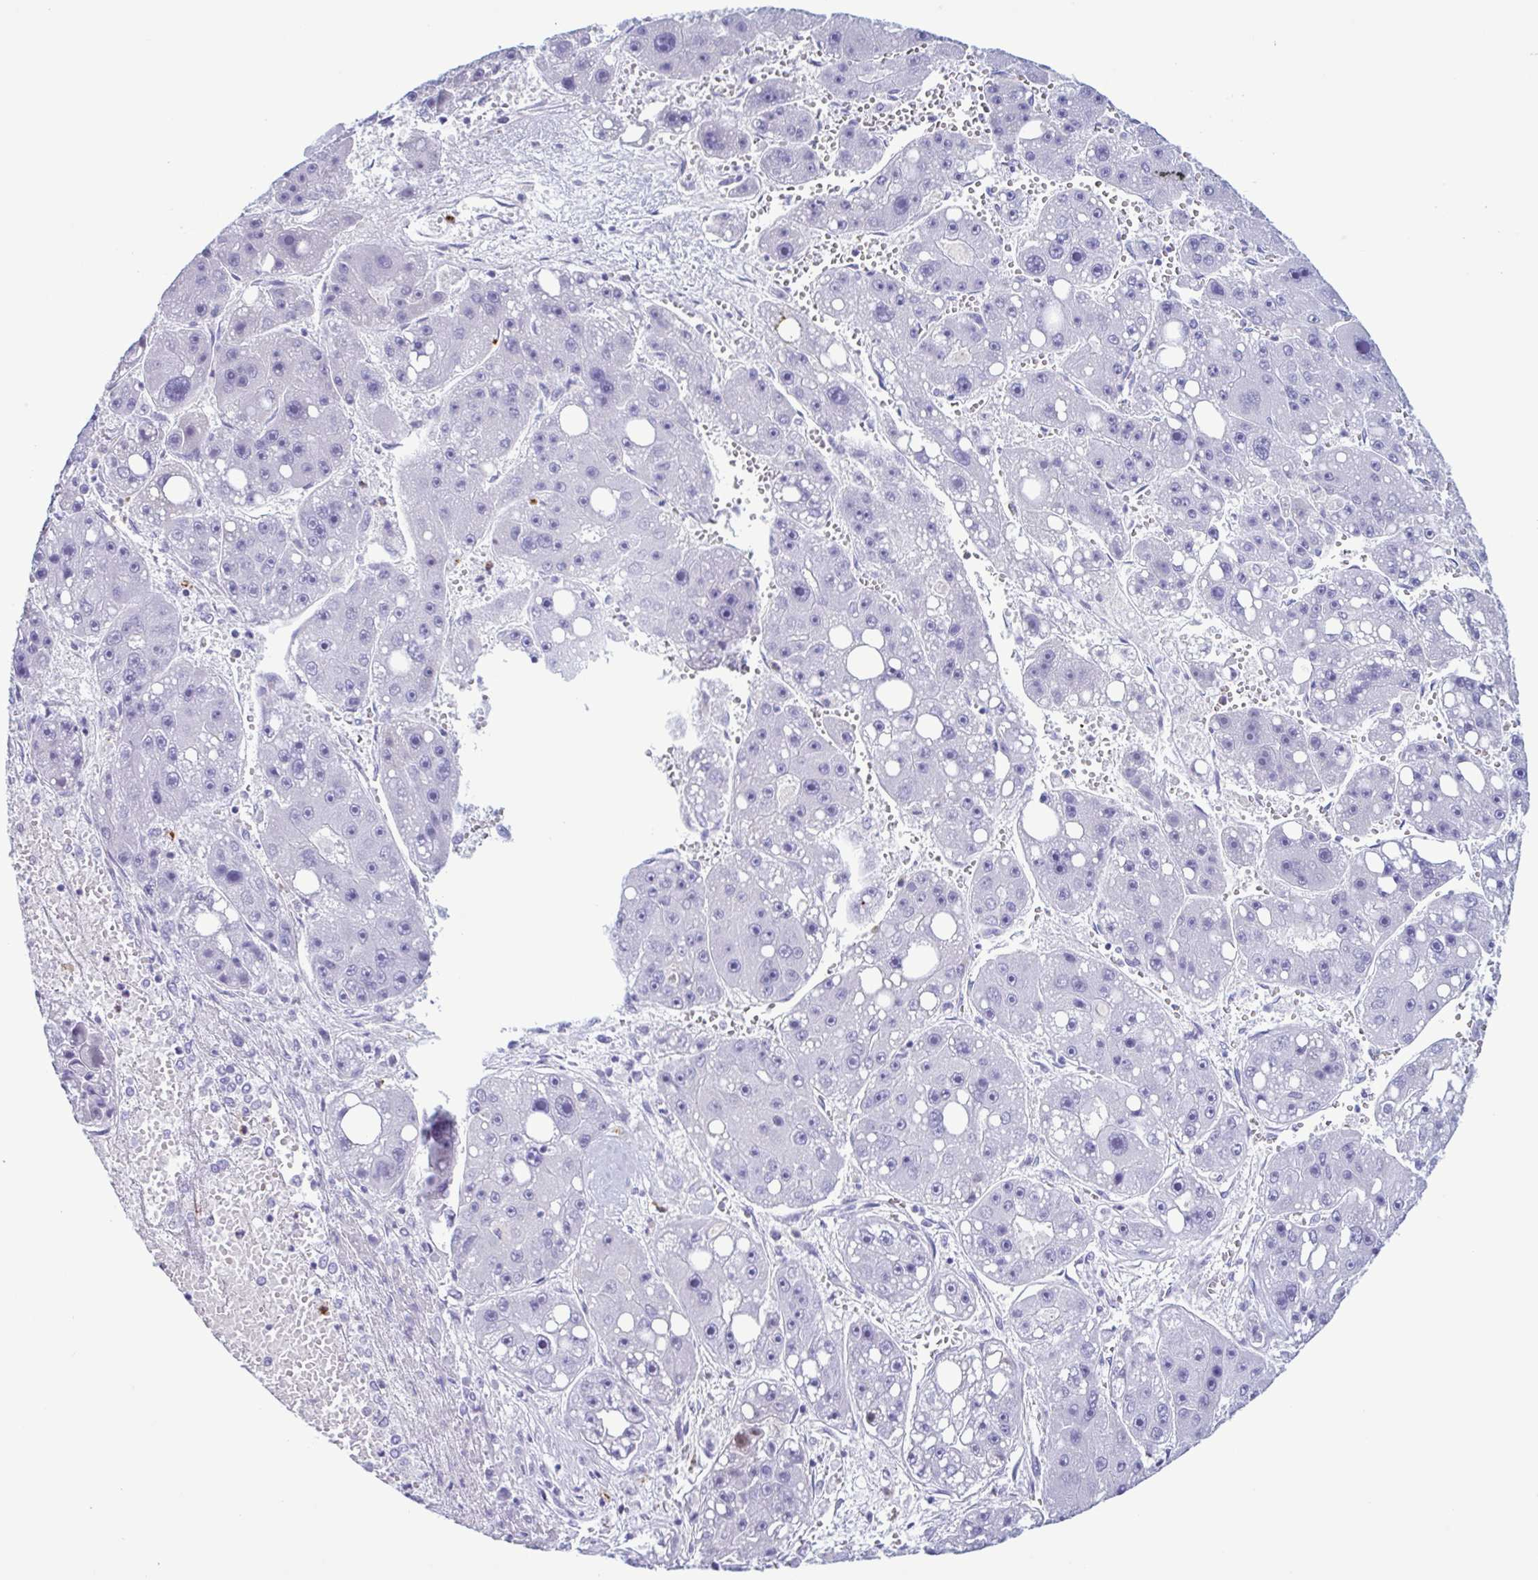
{"staining": {"intensity": "negative", "quantity": "none", "location": "none"}, "tissue": "liver cancer", "cell_type": "Tumor cells", "image_type": "cancer", "snomed": [{"axis": "morphology", "description": "Carcinoma, Hepatocellular, NOS"}, {"axis": "topography", "description": "Liver"}], "caption": "High power microscopy histopathology image of an immunohistochemistry photomicrograph of liver cancer, revealing no significant staining in tumor cells.", "gene": "LTF", "patient": {"sex": "female", "age": 61}}